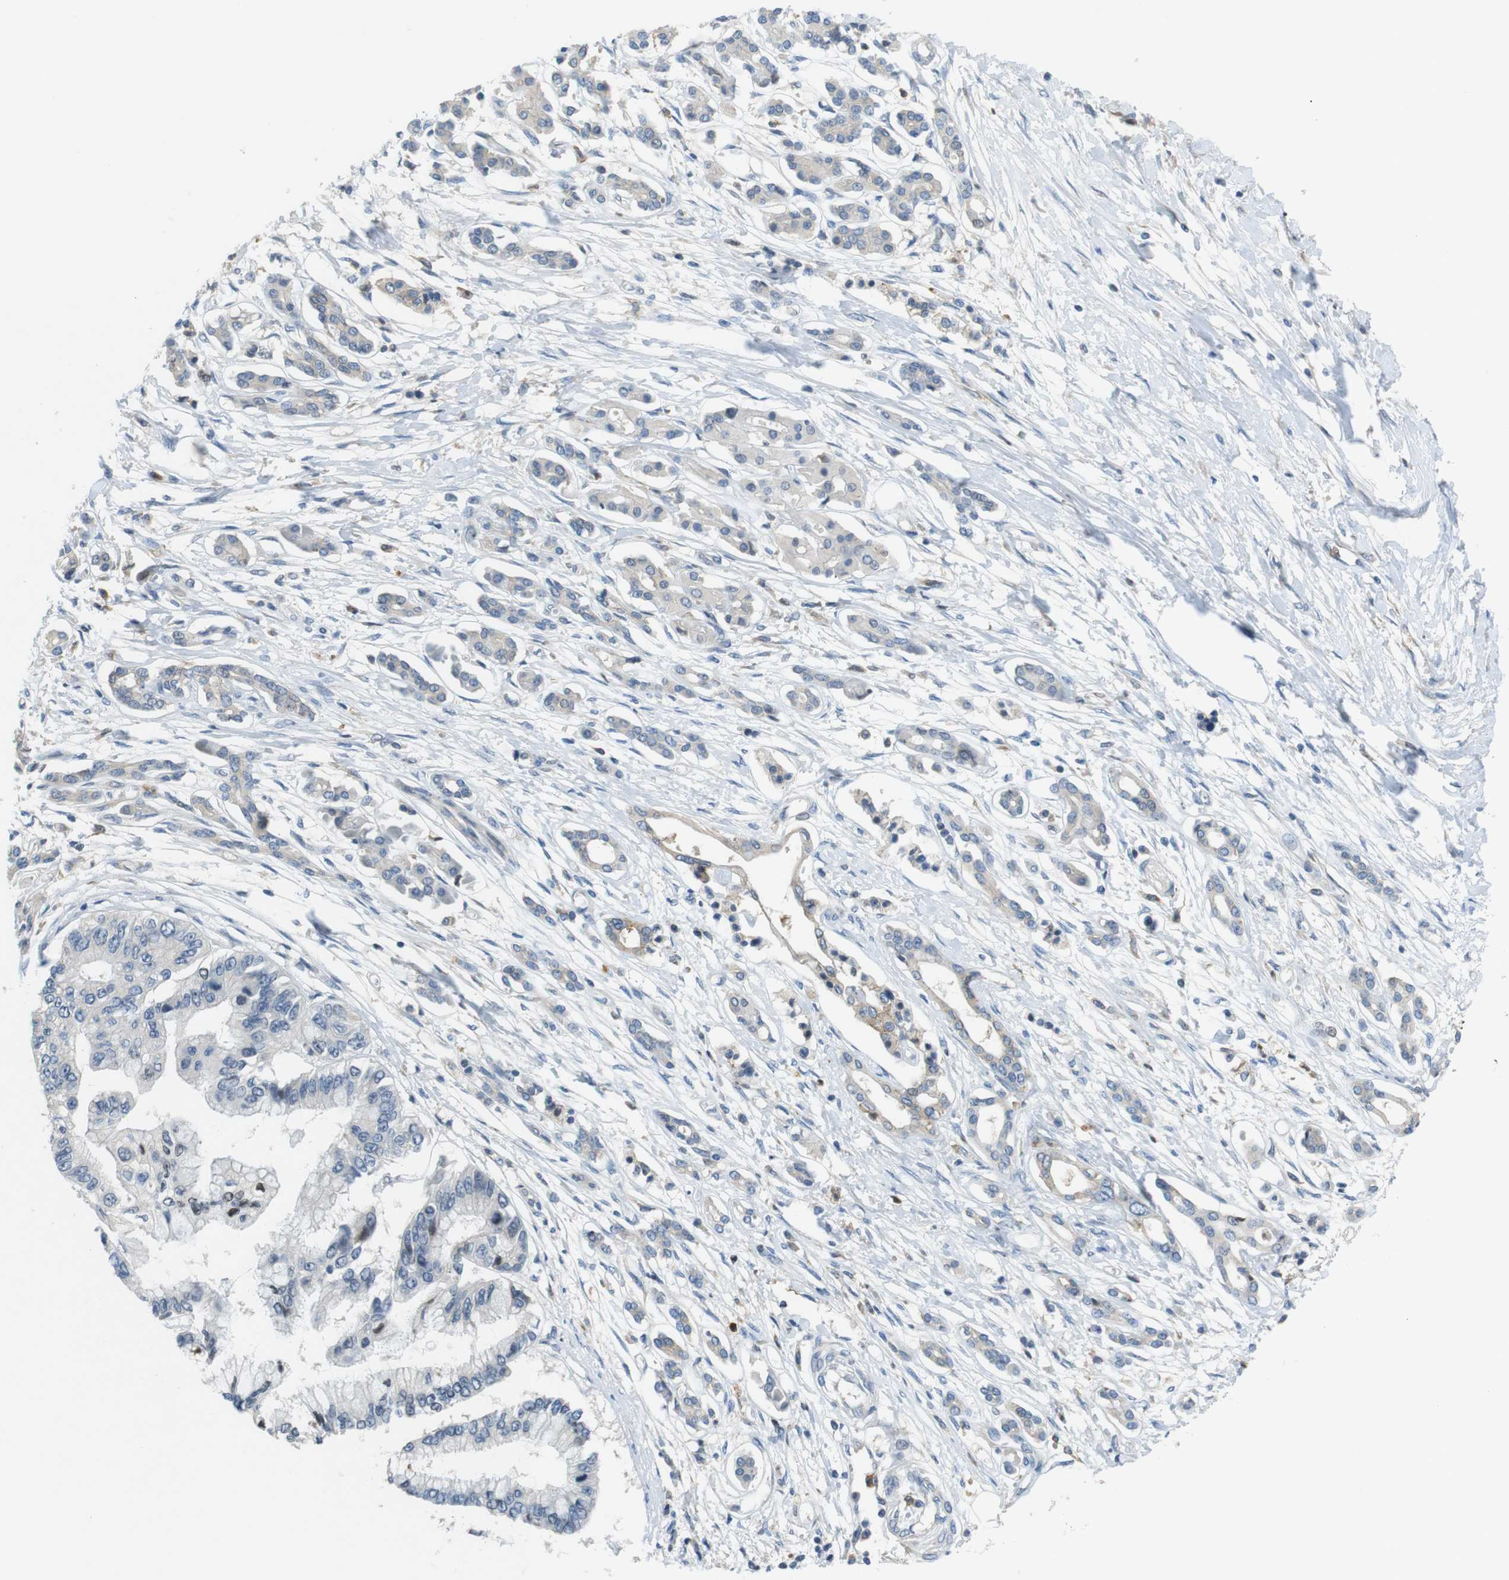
{"staining": {"intensity": "negative", "quantity": "none", "location": "none"}, "tissue": "pancreatic cancer", "cell_type": "Tumor cells", "image_type": "cancer", "snomed": [{"axis": "morphology", "description": "Adenocarcinoma, NOS"}, {"axis": "topography", "description": "Pancreas"}], "caption": "Immunohistochemical staining of adenocarcinoma (pancreatic) reveals no significant staining in tumor cells.", "gene": "PCDH10", "patient": {"sex": "male", "age": 56}}